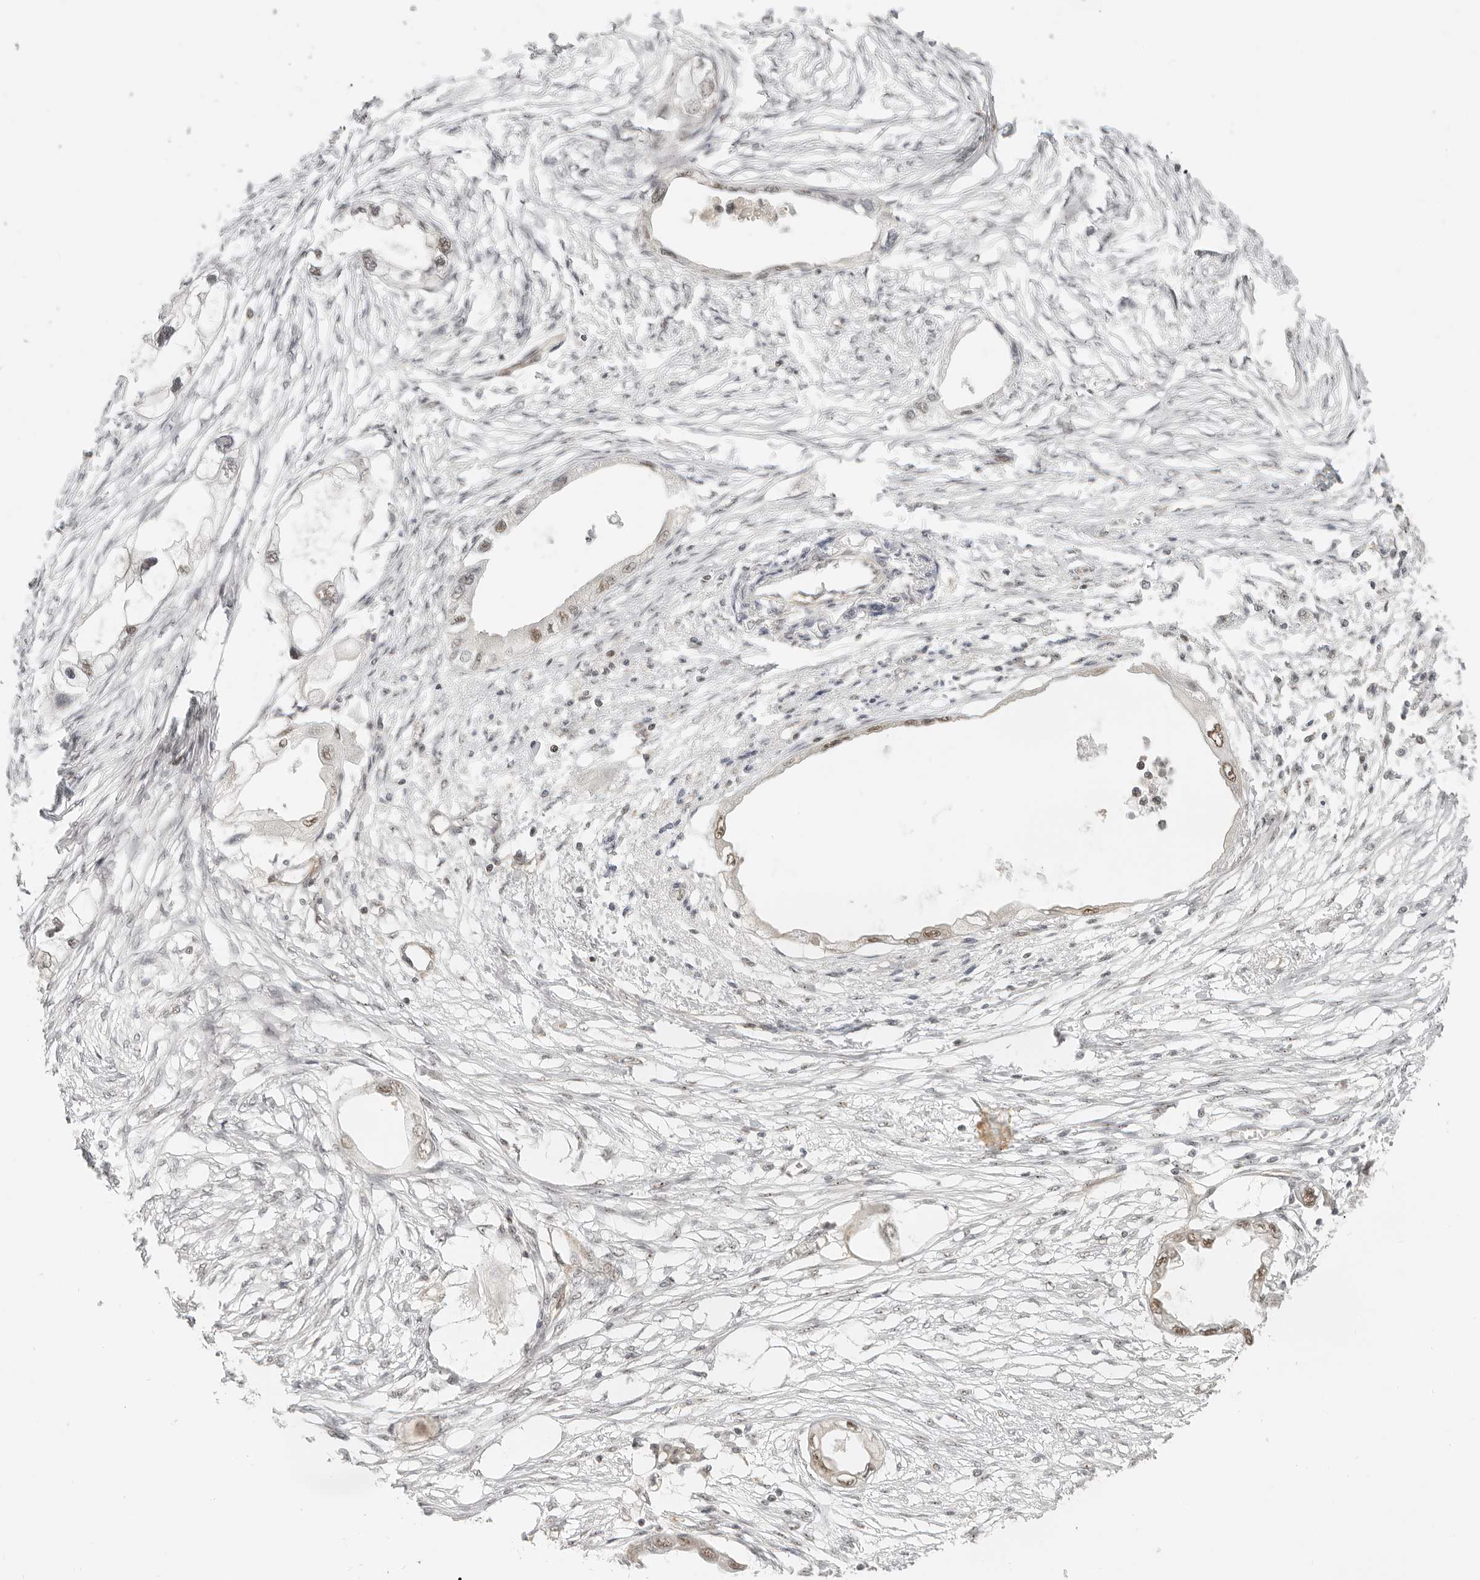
{"staining": {"intensity": "weak", "quantity": ">75%", "location": "nuclear"}, "tissue": "endometrial cancer", "cell_type": "Tumor cells", "image_type": "cancer", "snomed": [{"axis": "morphology", "description": "Adenocarcinoma, NOS"}, {"axis": "morphology", "description": "Adenocarcinoma, metastatic, NOS"}, {"axis": "topography", "description": "Adipose tissue"}, {"axis": "topography", "description": "Endometrium"}], "caption": "This photomicrograph exhibits endometrial cancer (adenocarcinoma) stained with immunohistochemistry (IHC) to label a protein in brown. The nuclear of tumor cells show weak positivity for the protein. Nuclei are counter-stained blue.", "gene": "BAP1", "patient": {"sex": "female", "age": 67}}